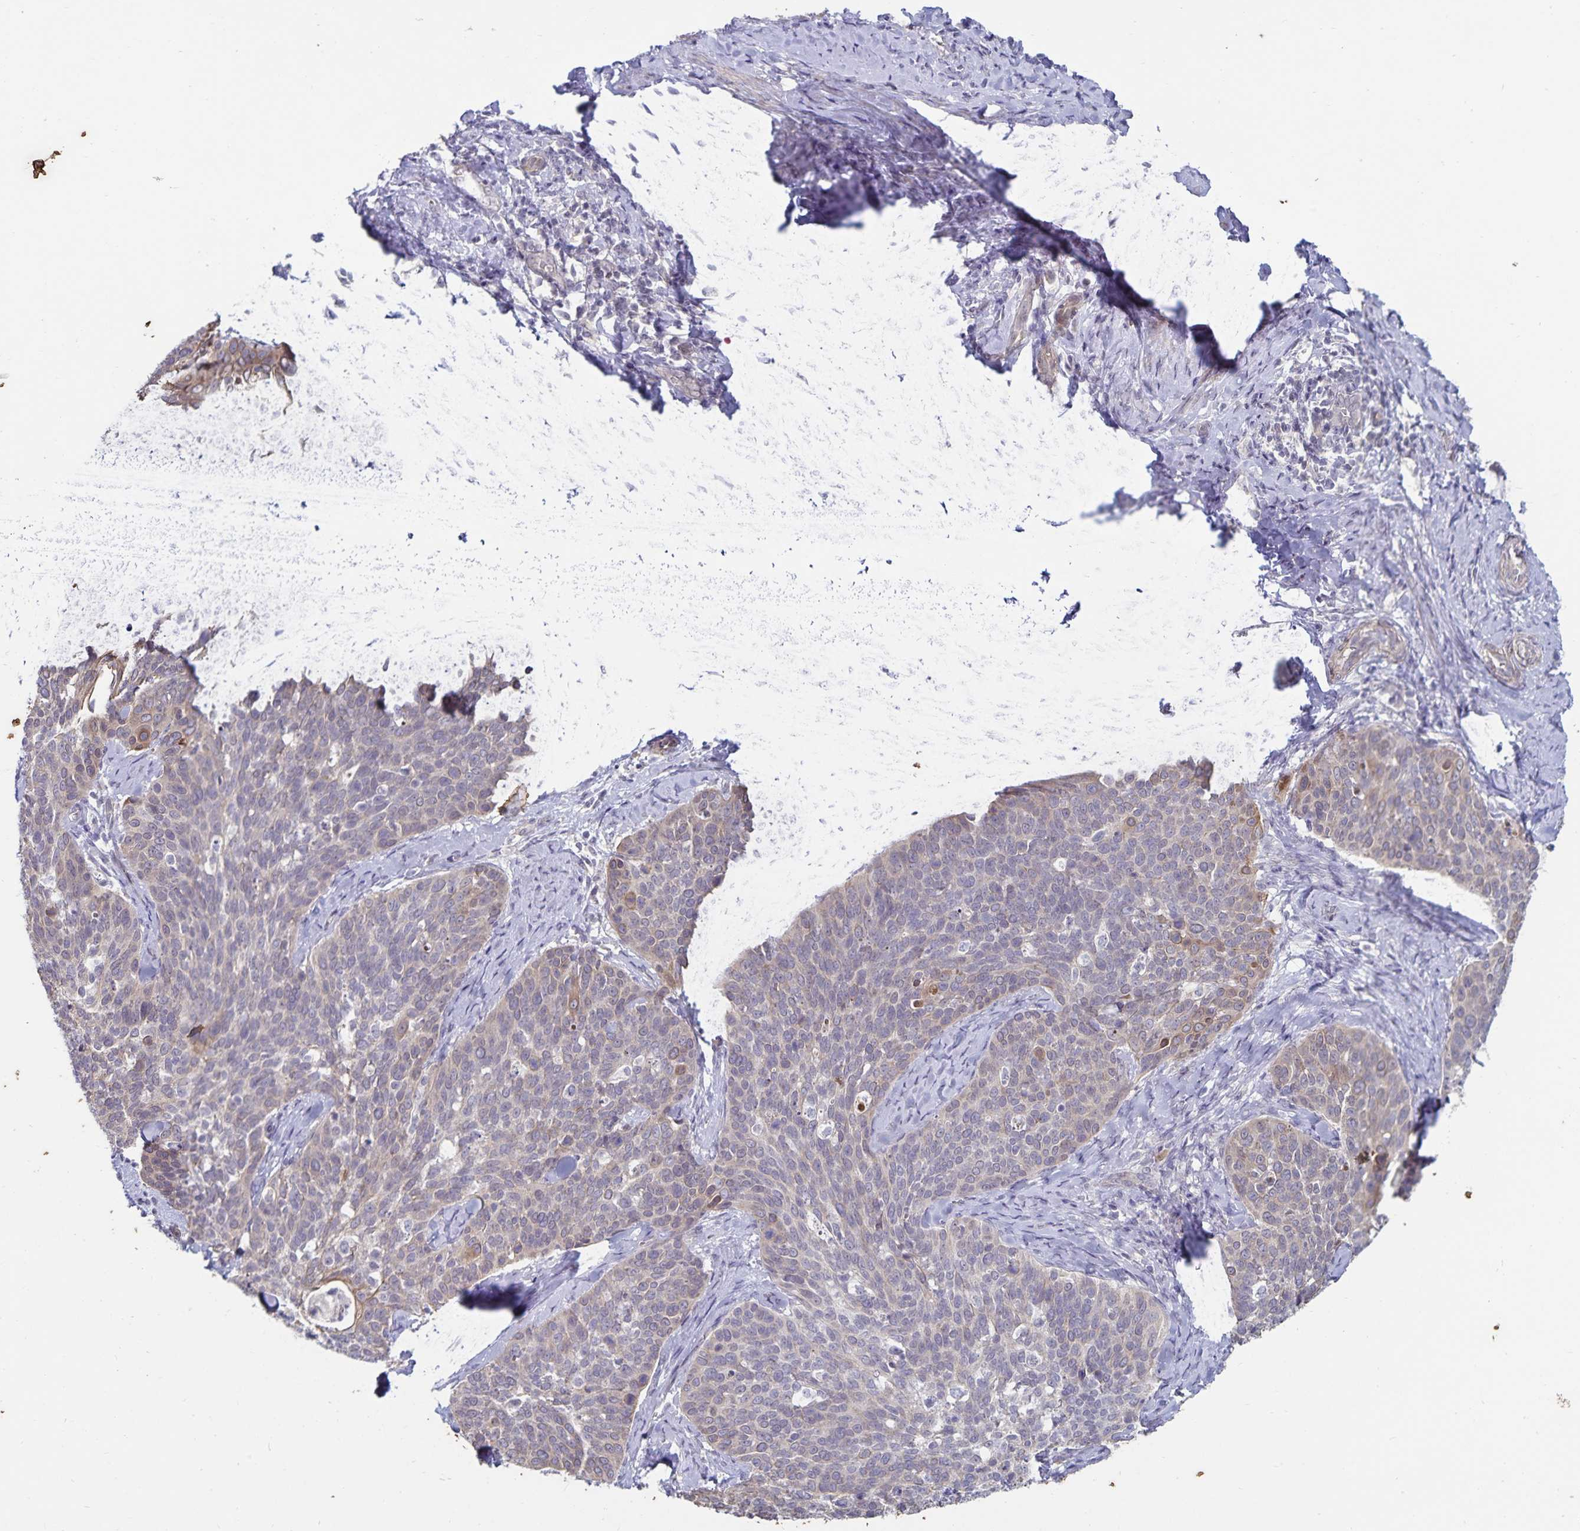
{"staining": {"intensity": "weak", "quantity": "<25%", "location": "cytoplasmic/membranous"}, "tissue": "cervical cancer", "cell_type": "Tumor cells", "image_type": "cancer", "snomed": [{"axis": "morphology", "description": "Squamous cell carcinoma, NOS"}, {"axis": "topography", "description": "Cervix"}], "caption": "The micrograph shows no significant positivity in tumor cells of squamous cell carcinoma (cervical).", "gene": "CDKN2B", "patient": {"sex": "female", "age": 69}}